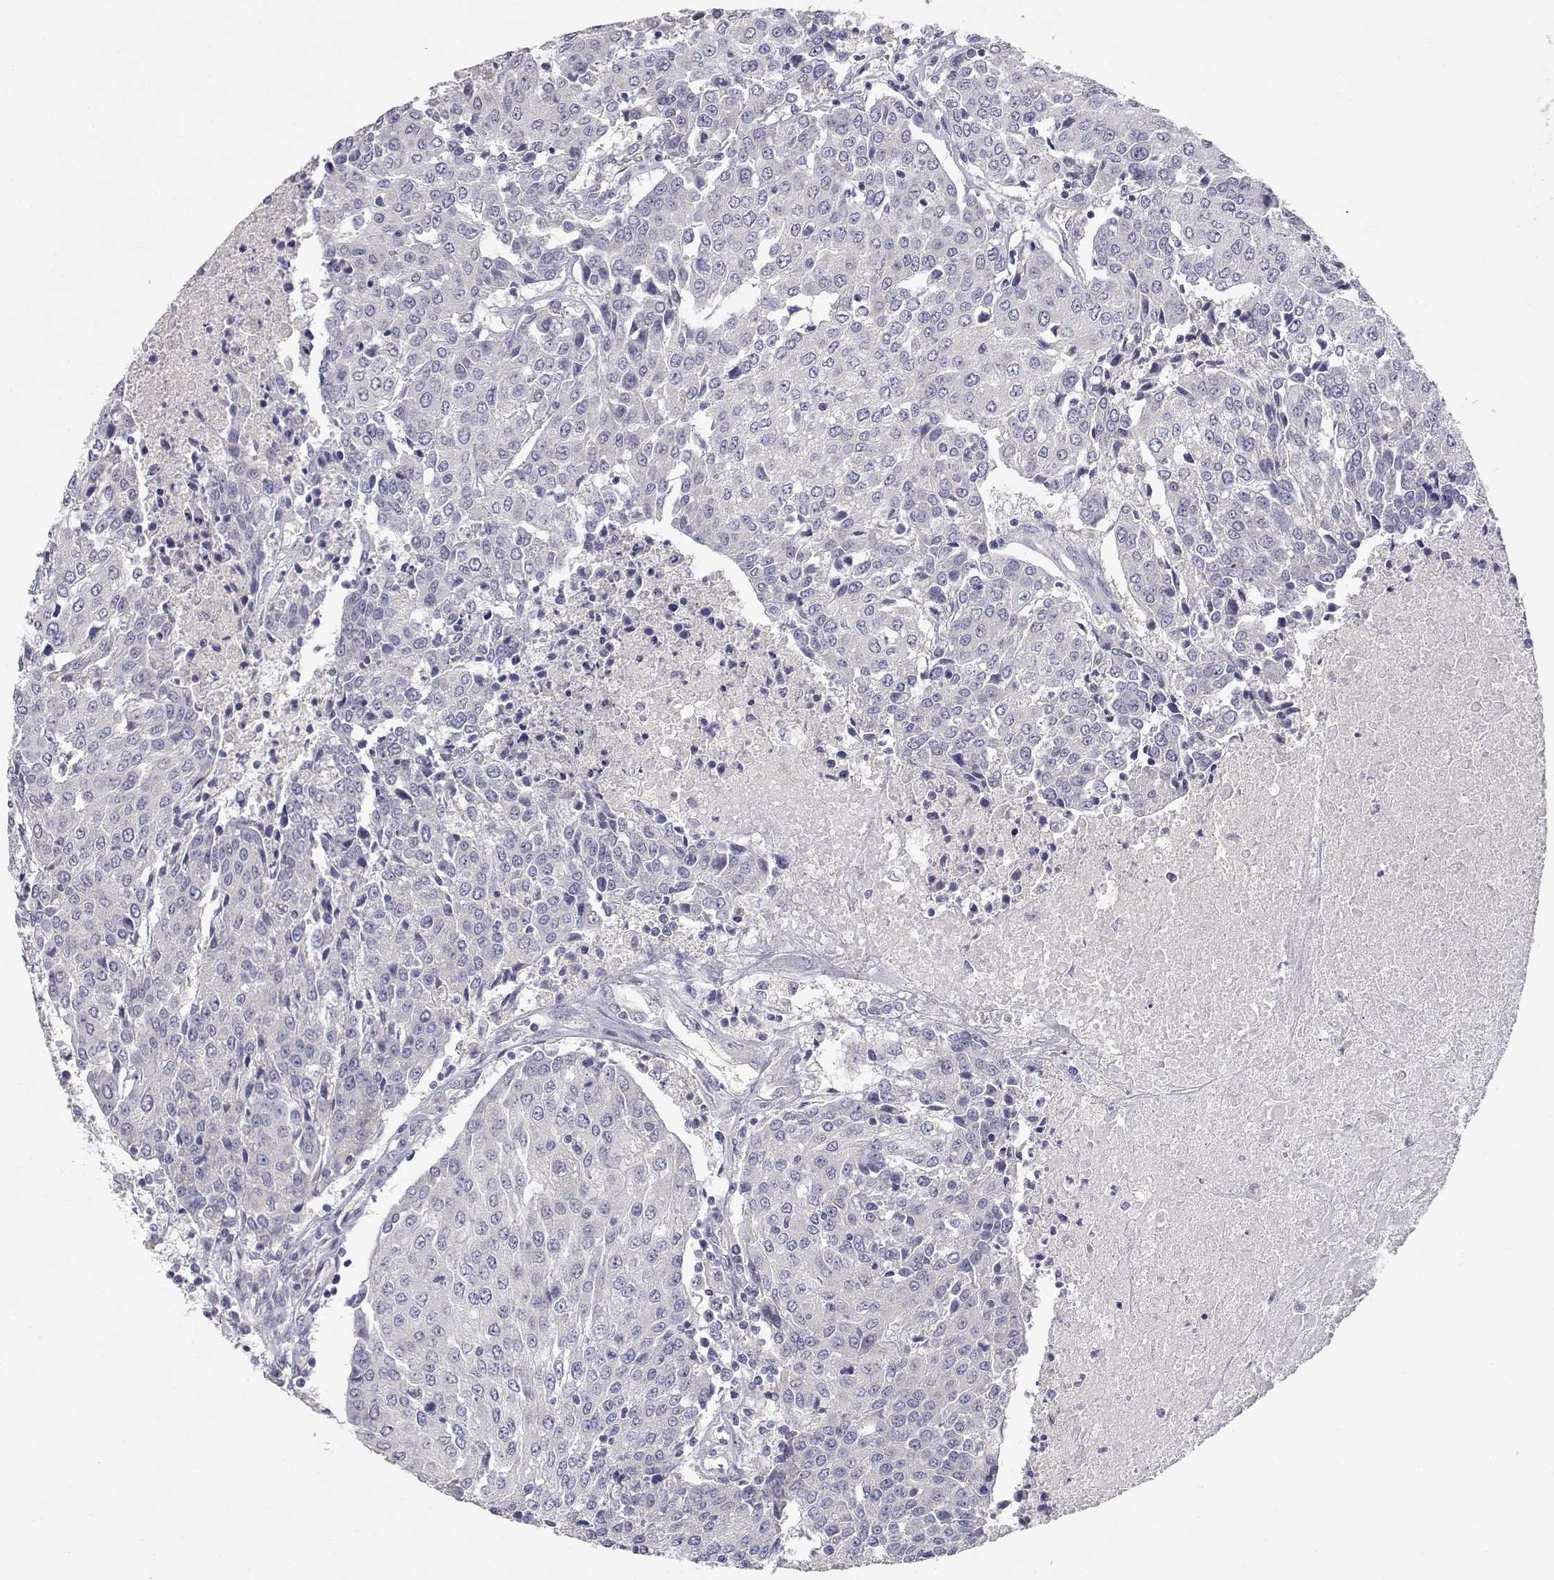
{"staining": {"intensity": "negative", "quantity": "none", "location": "none"}, "tissue": "urothelial cancer", "cell_type": "Tumor cells", "image_type": "cancer", "snomed": [{"axis": "morphology", "description": "Urothelial carcinoma, High grade"}, {"axis": "topography", "description": "Urinary bladder"}], "caption": "High power microscopy photomicrograph of an immunohistochemistry (IHC) micrograph of high-grade urothelial carcinoma, revealing no significant positivity in tumor cells. (Brightfield microscopy of DAB (3,3'-diaminobenzidine) IHC at high magnification).", "gene": "ADA", "patient": {"sex": "female", "age": 85}}